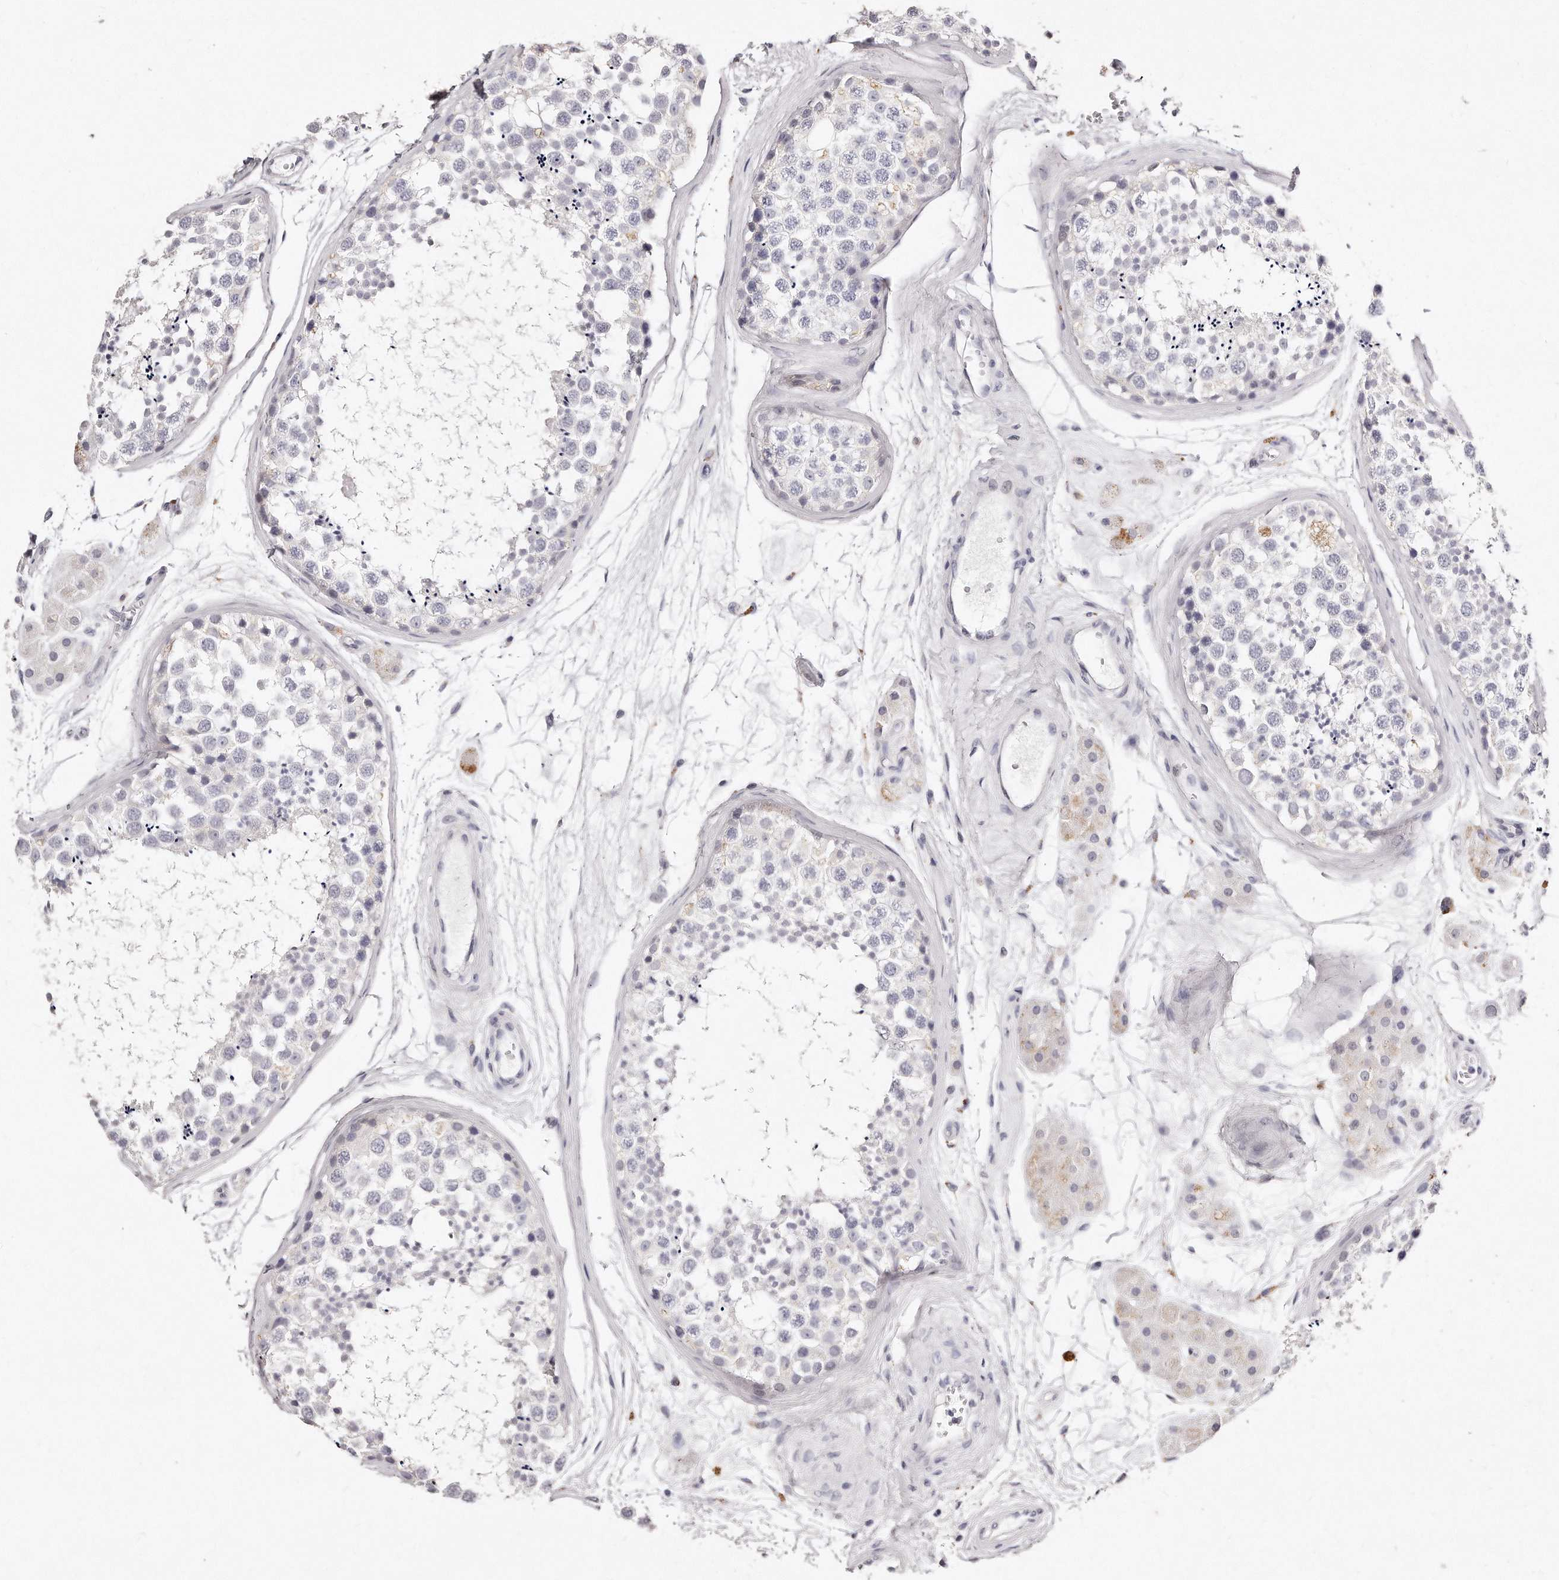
{"staining": {"intensity": "weak", "quantity": "<25%", "location": "cytoplasmic/membranous"}, "tissue": "testis", "cell_type": "Cells in seminiferous ducts", "image_type": "normal", "snomed": [{"axis": "morphology", "description": "Normal tissue, NOS"}, {"axis": "topography", "description": "Testis"}], "caption": "A micrograph of human testis is negative for staining in cells in seminiferous ducts. (Brightfield microscopy of DAB (3,3'-diaminobenzidine) immunohistochemistry (IHC) at high magnification).", "gene": "GDA", "patient": {"sex": "male", "age": 56}}